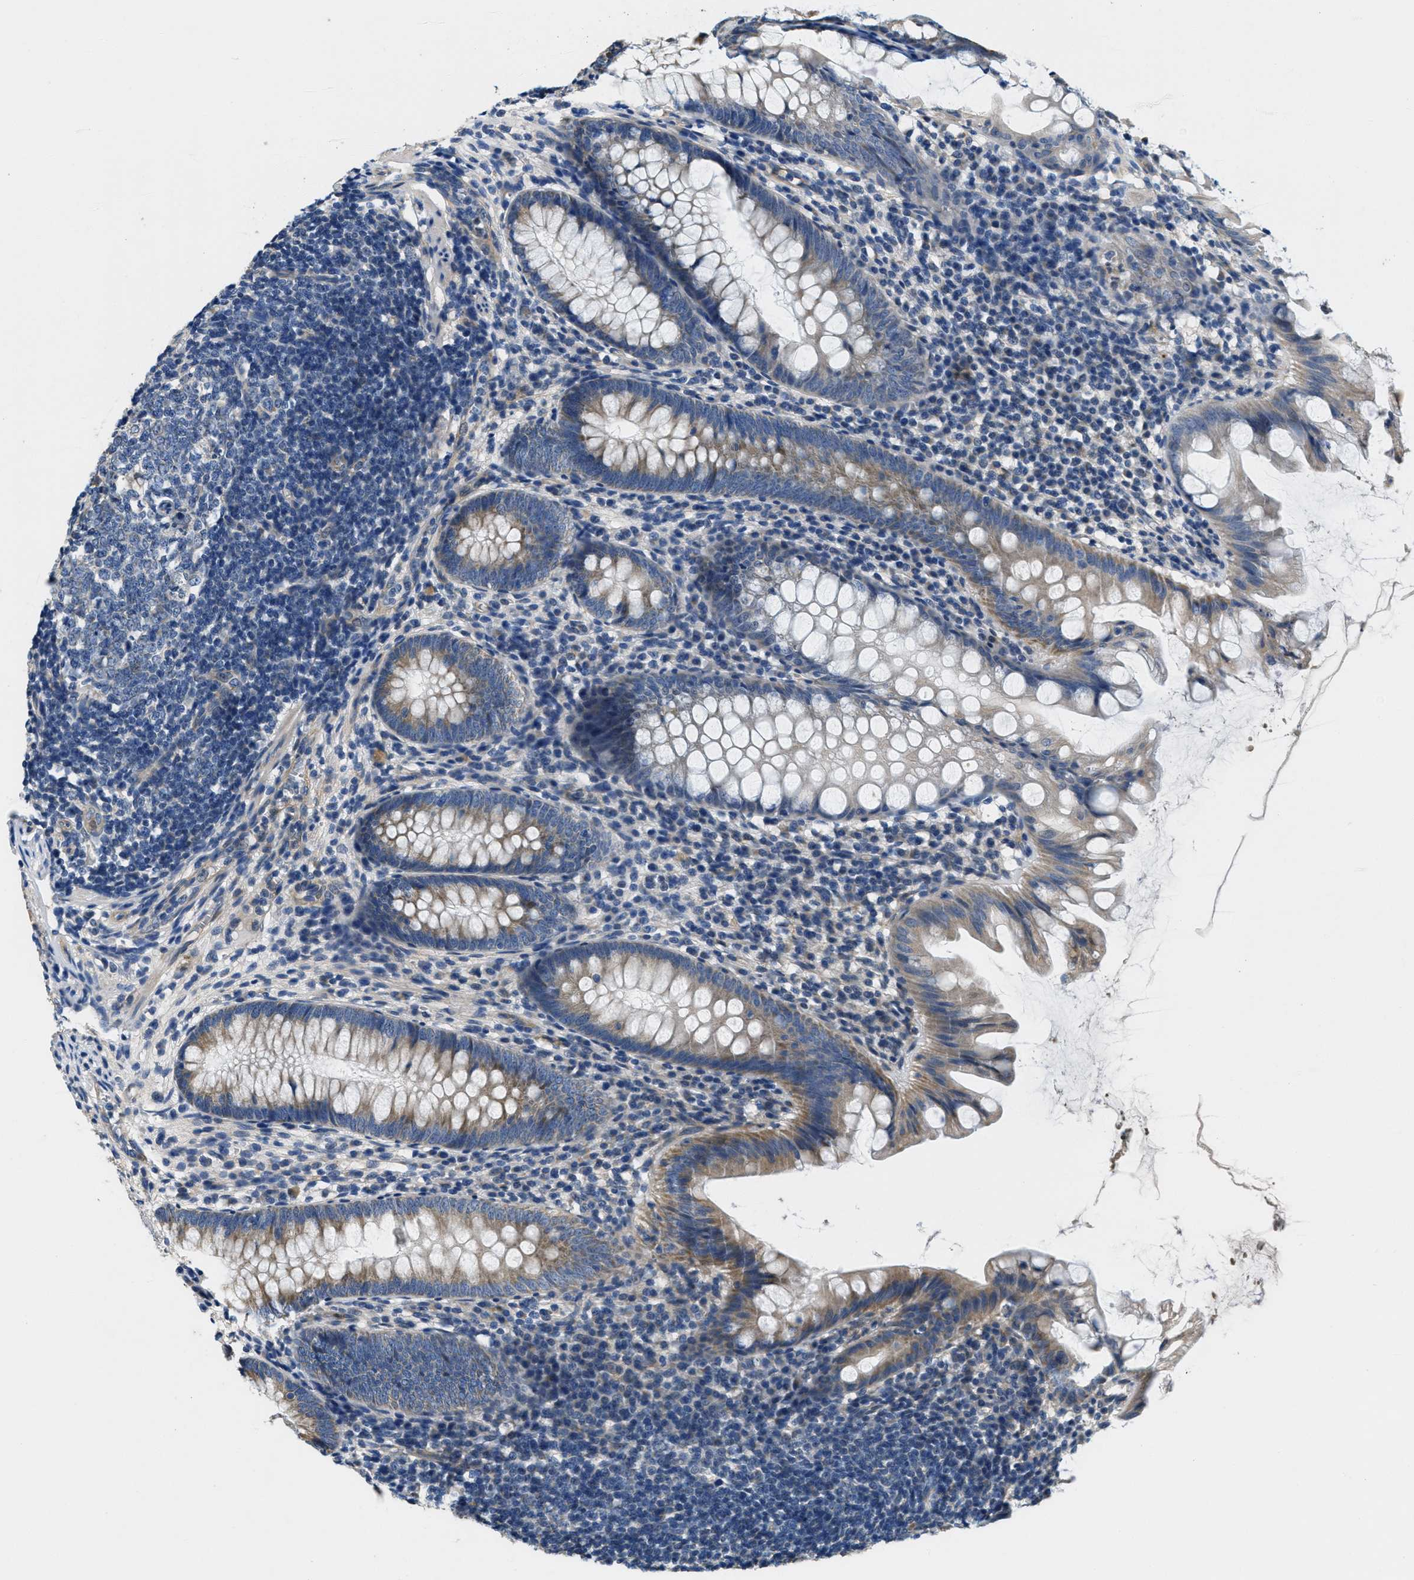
{"staining": {"intensity": "moderate", "quantity": ">75%", "location": "cytoplasmic/membranous"}, "tissue": "appendix", "cell_type": "Glandular cells", "image_type": "normal", "snomed": [{"axis": "morphology", "description": "Normal tissue, NOS"}, {"axis": "topography", "description": "Appendix"}], "caption": "Glandular cells show medium levels of moderate cytoplasmic/membranous staining in about >75% of cells in benign human appendix.", "gene": "TOMM70", "patient": {"sex": "male", "age": 56}}